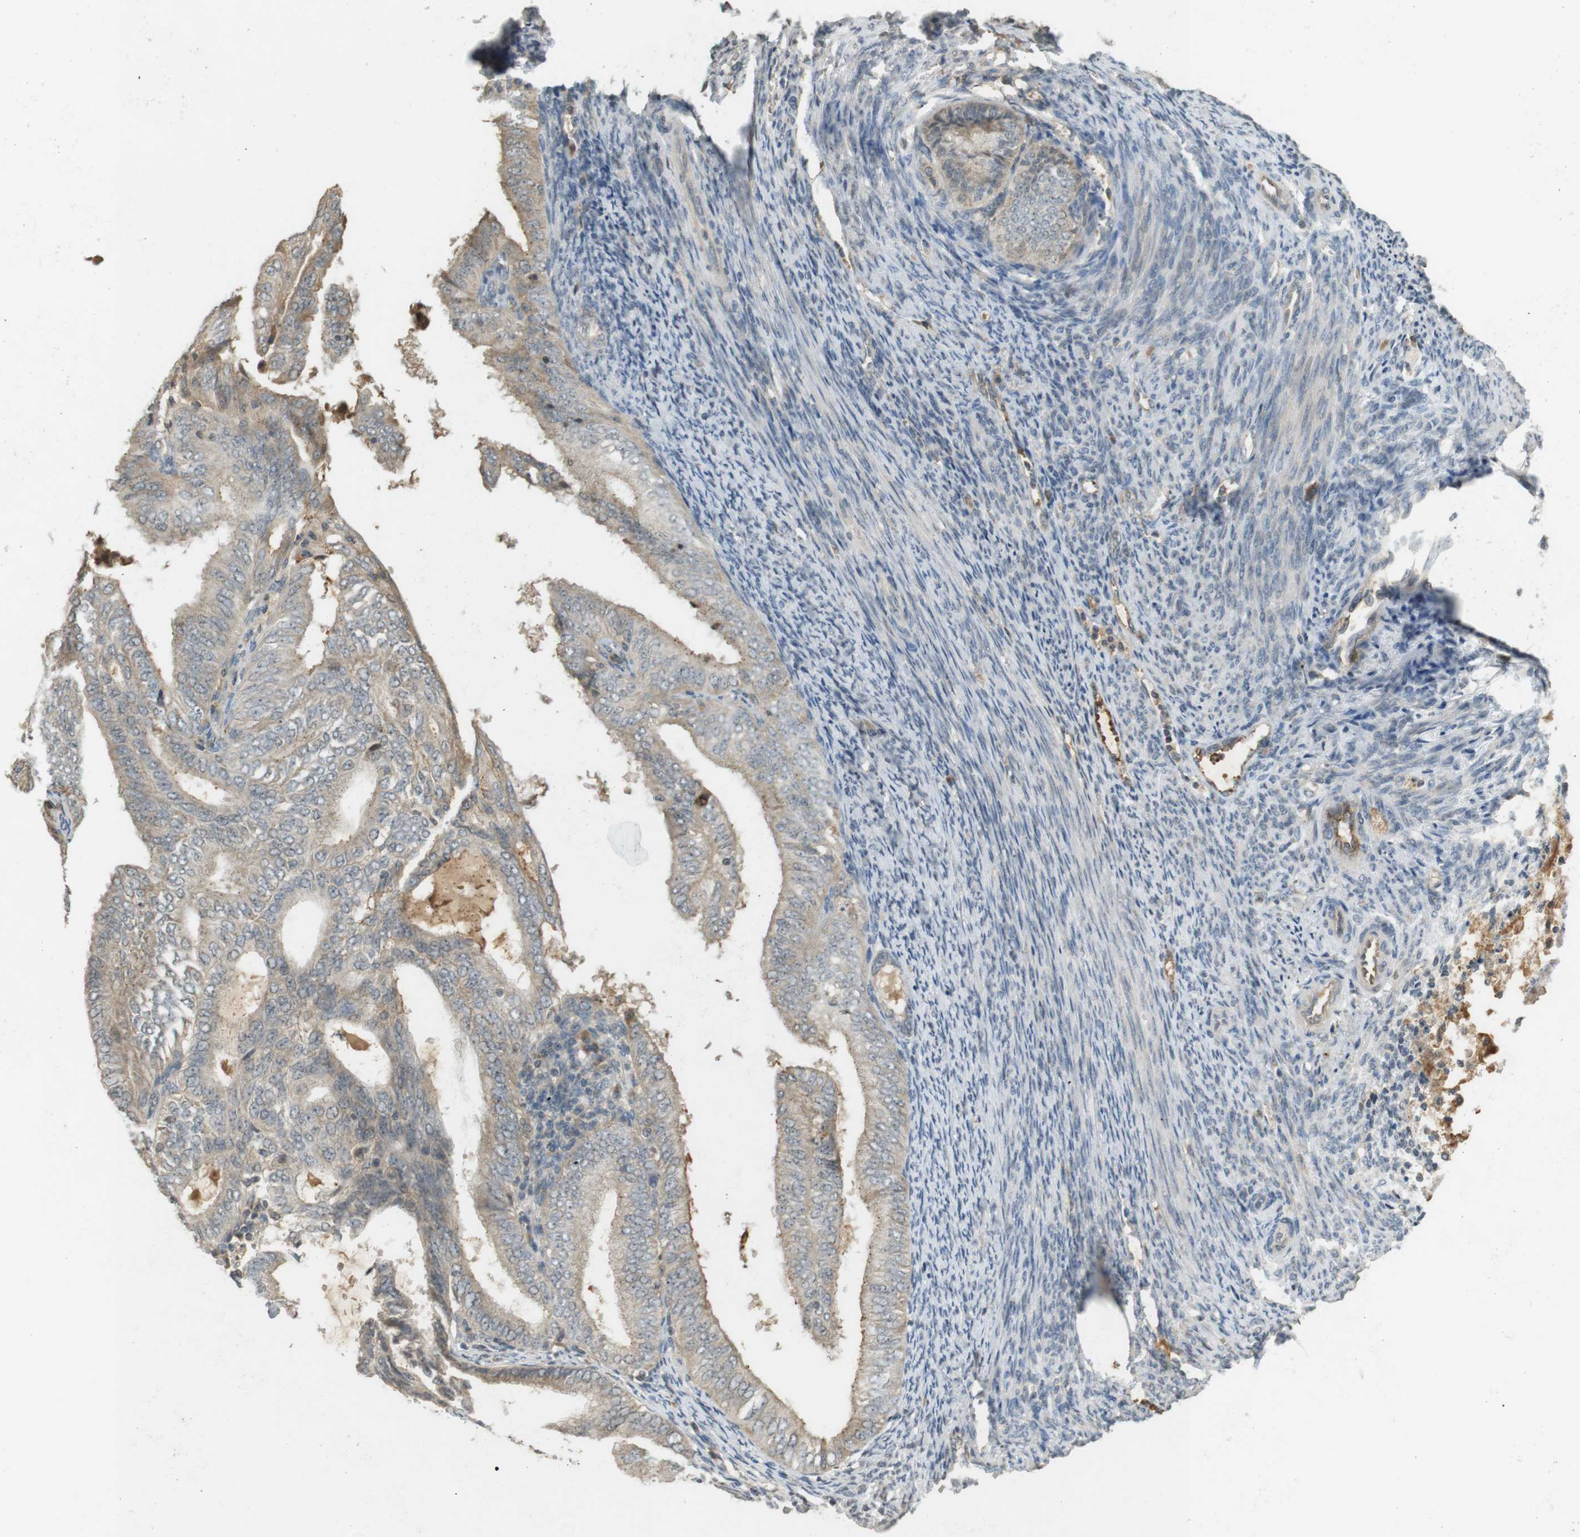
{"staining": {"intensity": "negative", "quantity": "none", "location": "none"}, "tissue": "endometrial cancer", "cell_type": "Tumor cells", "image_type": "cancer", "snomed": [{"axis": "morphology", "description": "Adenocarcinoma, NOS"}, {"axis": "topography", "description": "Endometrium"}], "caption": "Human endometrial cancer stained for a protein using immunohistochemistry demonstrates no positivity in tumor cells.", "gene": "SRR", "patient": {"sex": "female", "age": 58}}